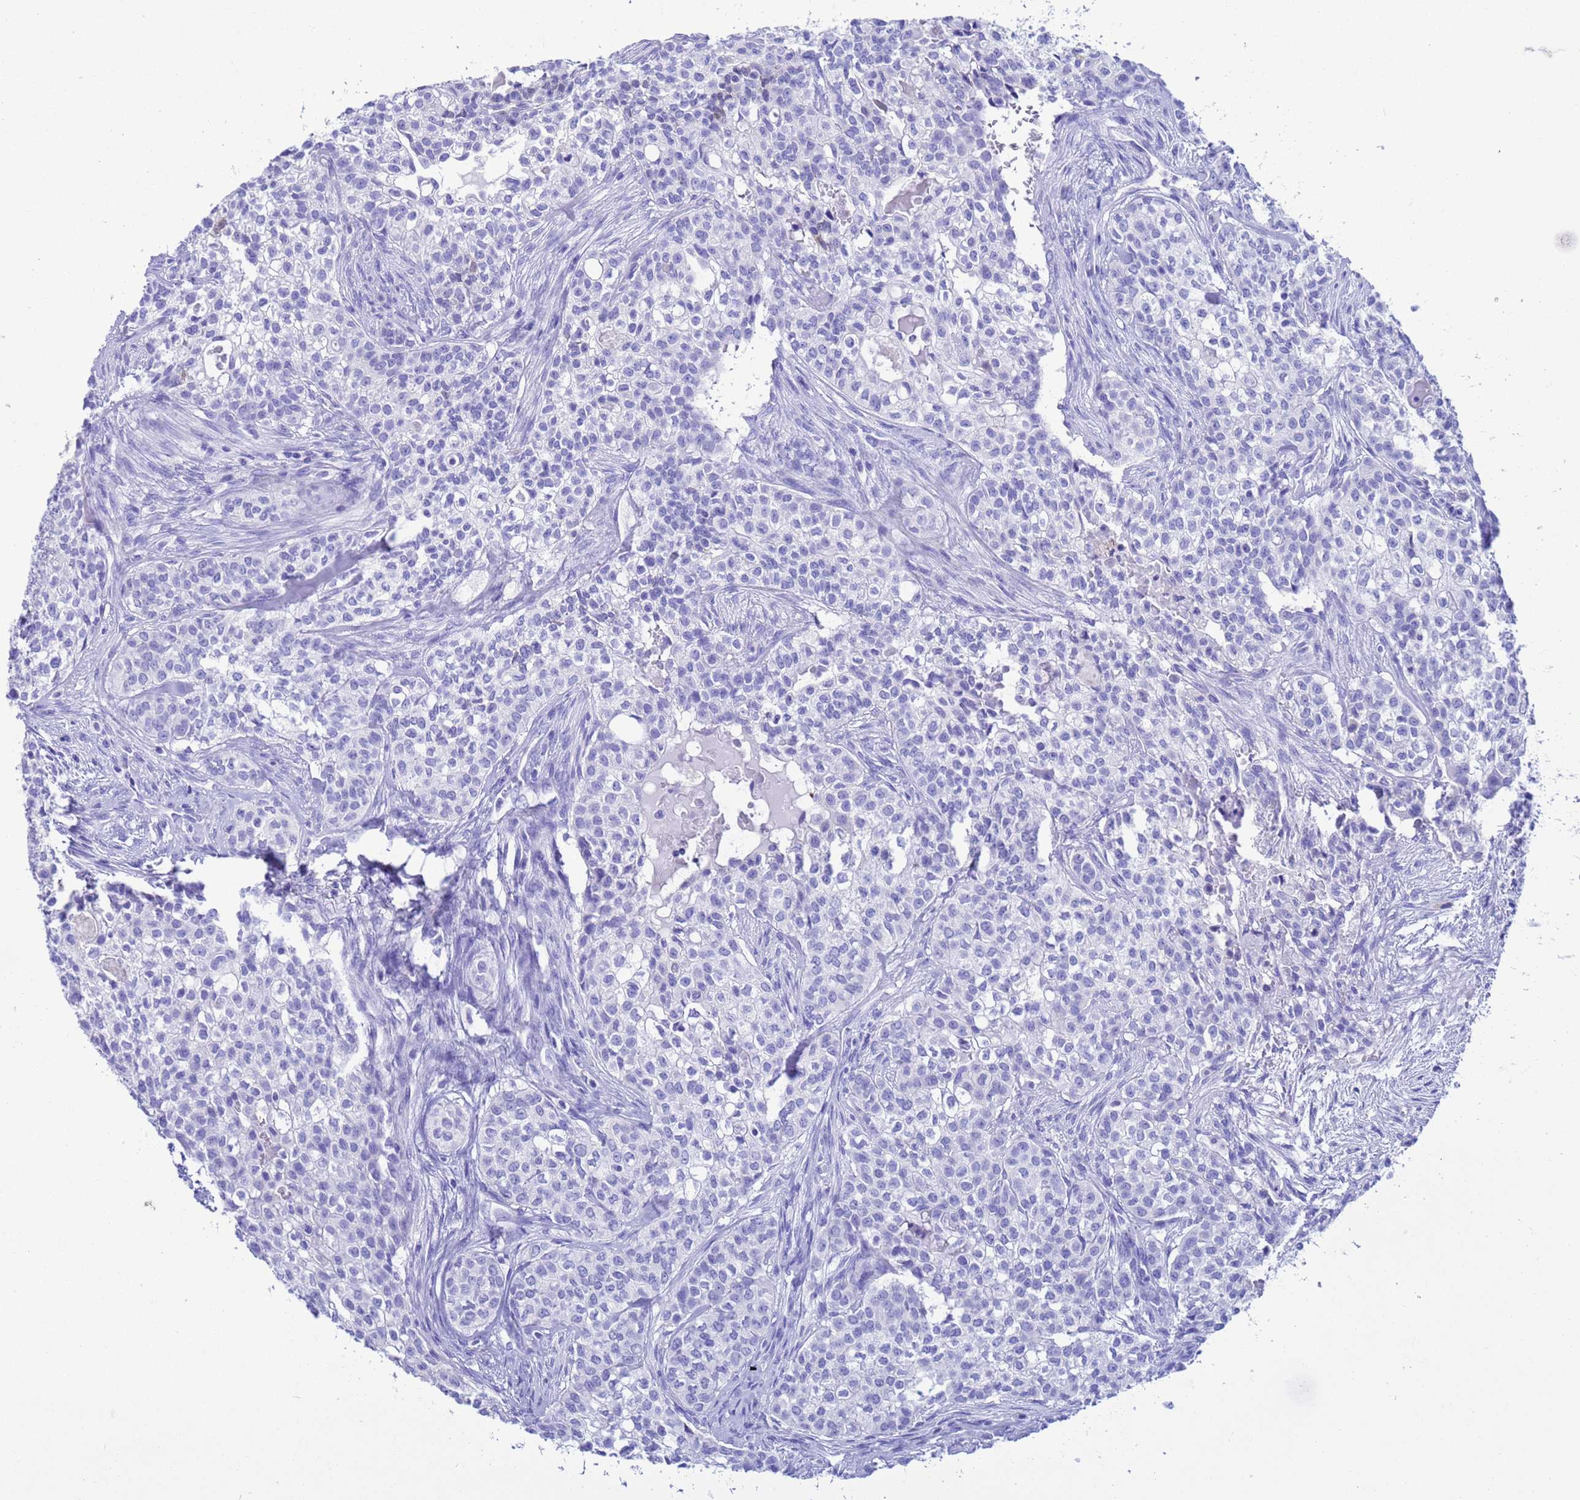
{"staining": {"intensity": "negative", "quantity": "none", "location": "none"}, "tissue": "head and neck cancer", "cell_type": "Tumor cells", "image_type": "cancer", "snomed": [{"axis": "morphology", "description": "Adenocarcinoma, NOS"}, {"axis": "topography", "description": "Head-Neck"}], "caption": "Protein analysis of head and neck adenocarcinoma demonstrates no significant staining in tumor cells. The staining was performed using DAB (3,3'-diaminobenzidine) to visualize the protein expression in brown, while the nuclei were stained in blue with hematoxylin (Magnification: 20x).", "gene": "AKR1C2", "patient": {"sex": "male", "age": 81}}